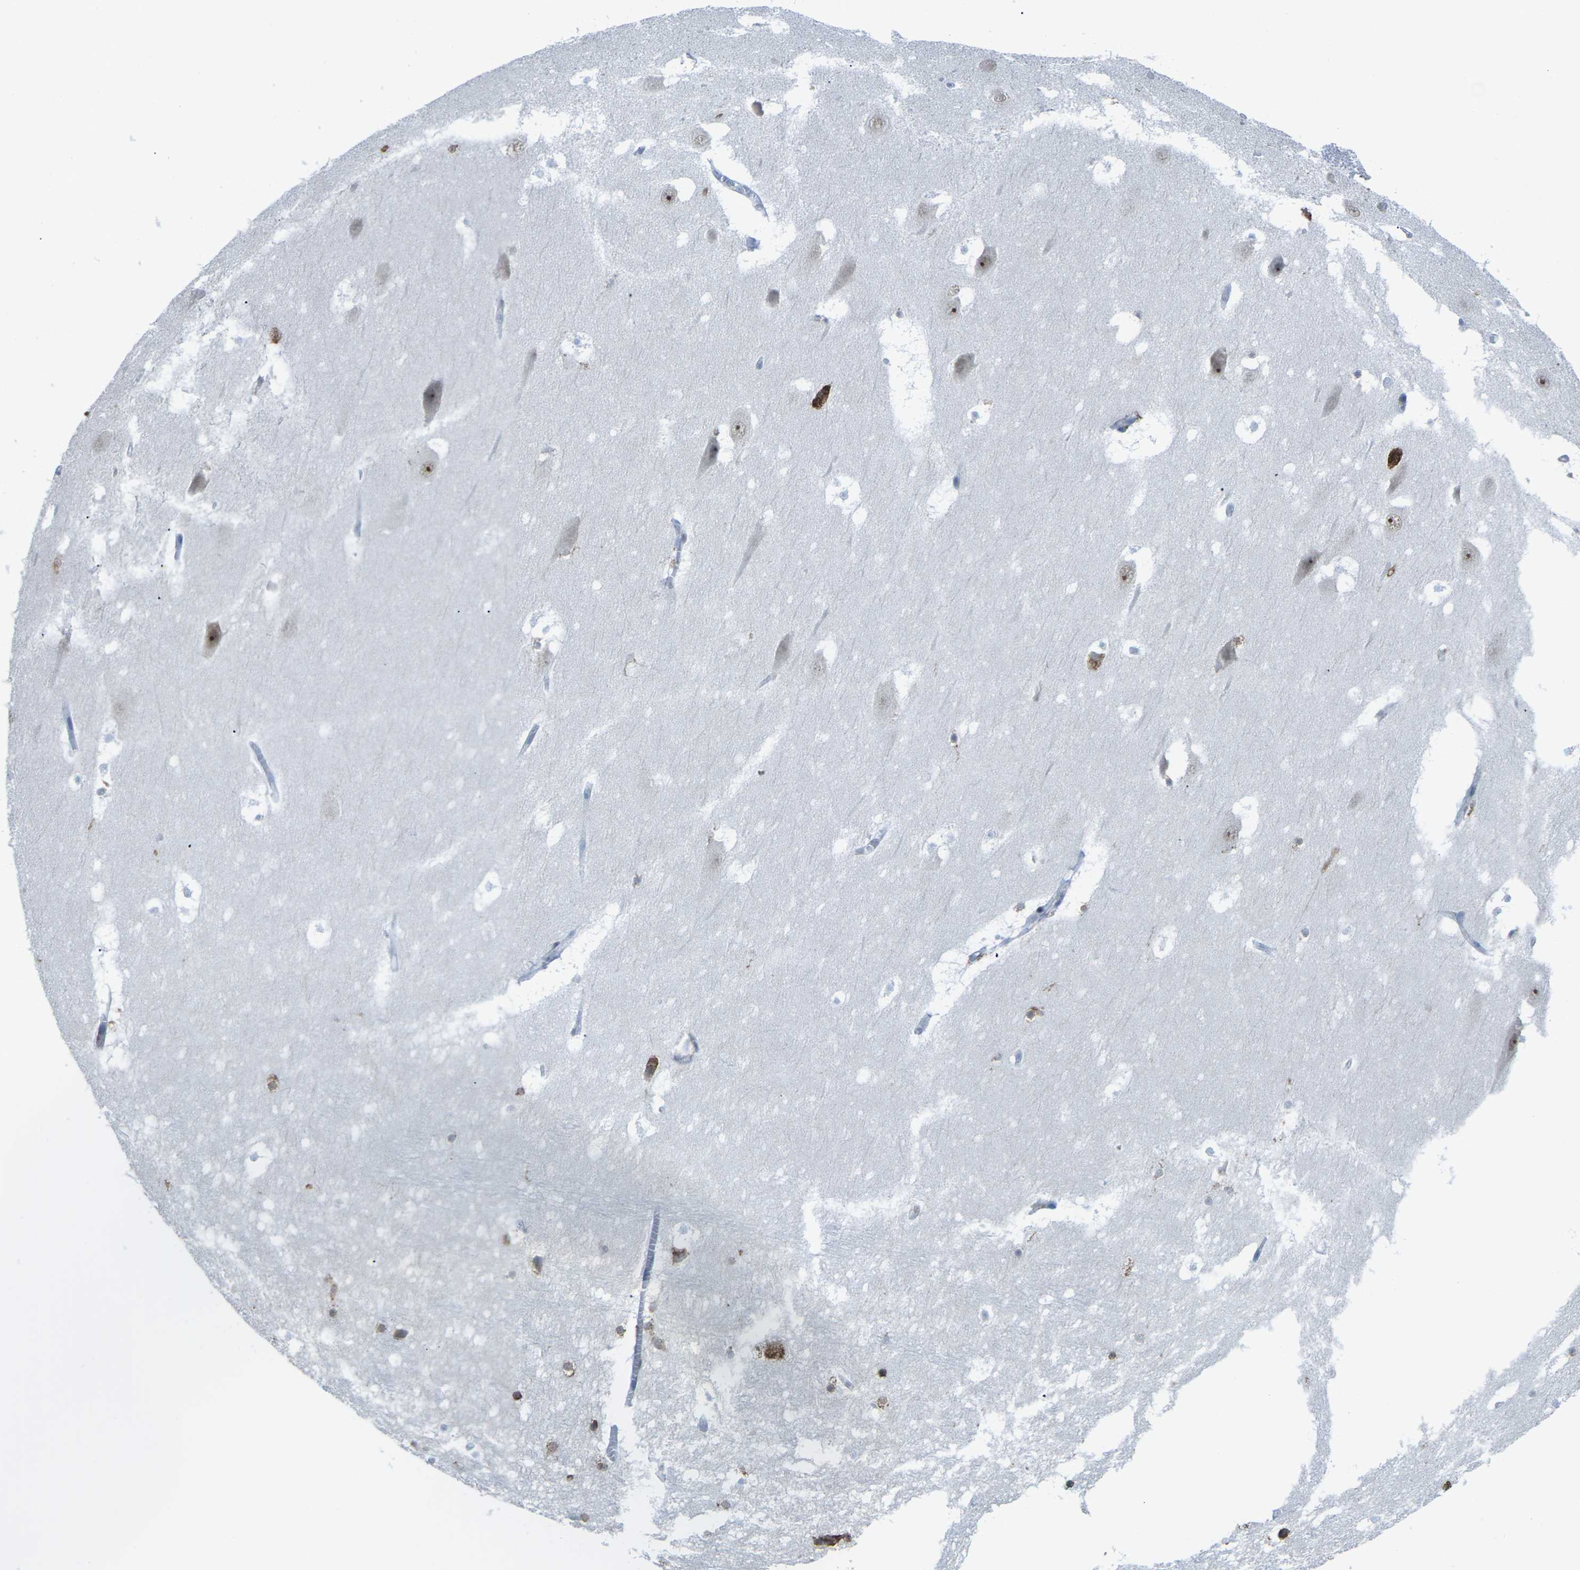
{"staining": {"intensity": "moderate", "quantity": "25%-75%", "location": "cytoplasmic/membranous"}, "tissue": "hippocampus", "cell_type": "Glial cells", "image_type": "normal", "snomed": [{"axis": "morphology", "description": "Normal tissue, NOS"}, {"axis": "topography", "description": "Hippocampus"}], "caption": "High-power microscopy captured an immunohistochemistry (IHC) micrograph of normal hippocampus, revealing moderate cytoplasmic/membranous positivity in about 25%-75% of glial cells. The staining was performed using DAB (3,3'-diaminobenzidine) to visualize the protein expression in brown, while the nuclei were stained in blue with hematoxylin (Magnification: 20x).", "gene": "PDZK1IP1", "patient": {"sex": "male", "age": 45}}